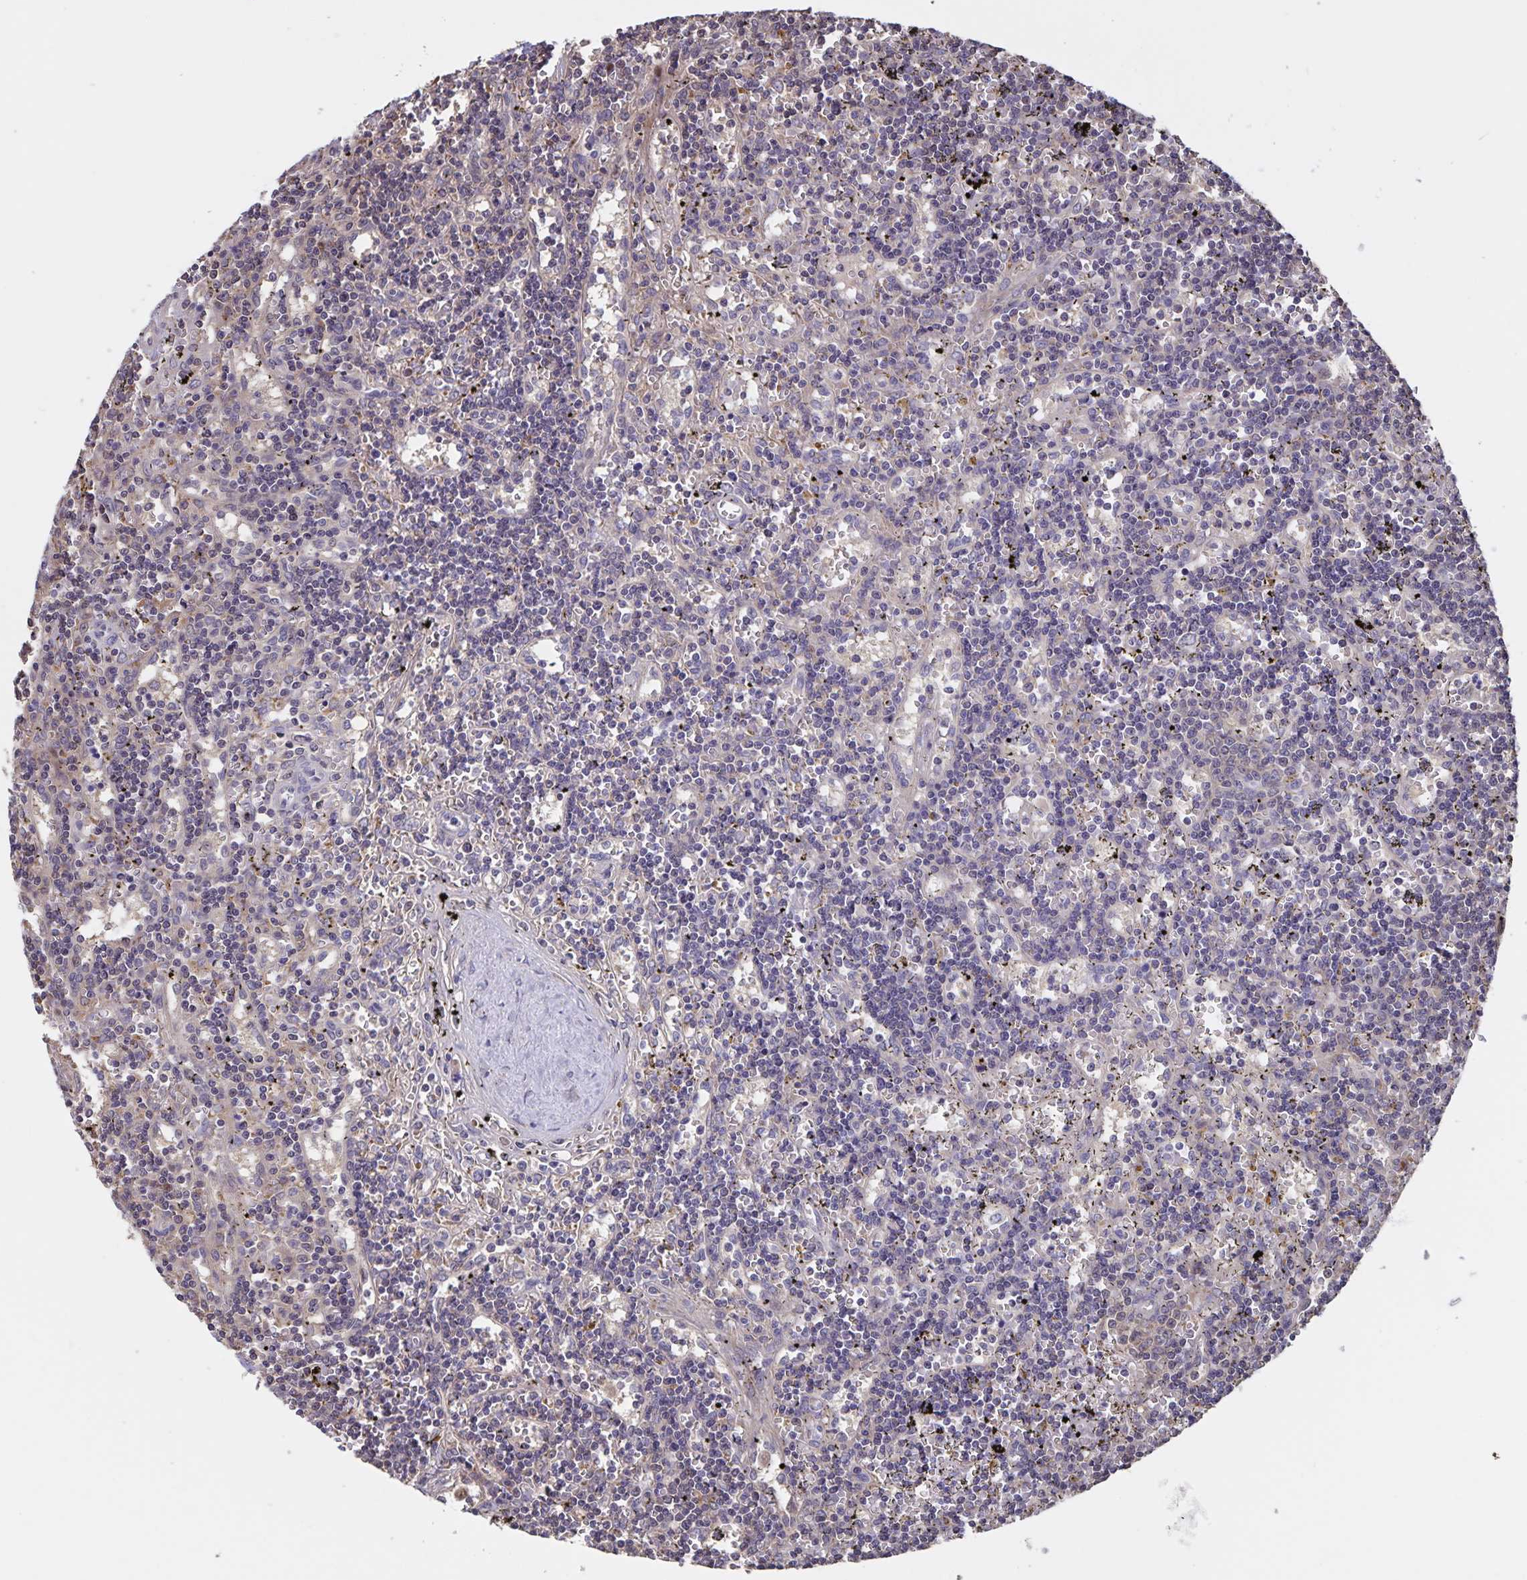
{"staining": {"intensity": "negative", "quantity": "none", "location": "none"}, "tissue": "lymphoma", "cell_type": "Tumor cells", "image_type": "cancer", "snomed": [{"axis": "morphology", "description": "Malignant lymphoma, non-Hodgkin's type, Low grade"}, {"axis": "topography", "description": "Spleen"}], "caption": "The IHC image has no significant expression in tumor cells of lymphoma tissue.", "gene": "FBXL16", "patient": {"sex": "male", "age": 60}}